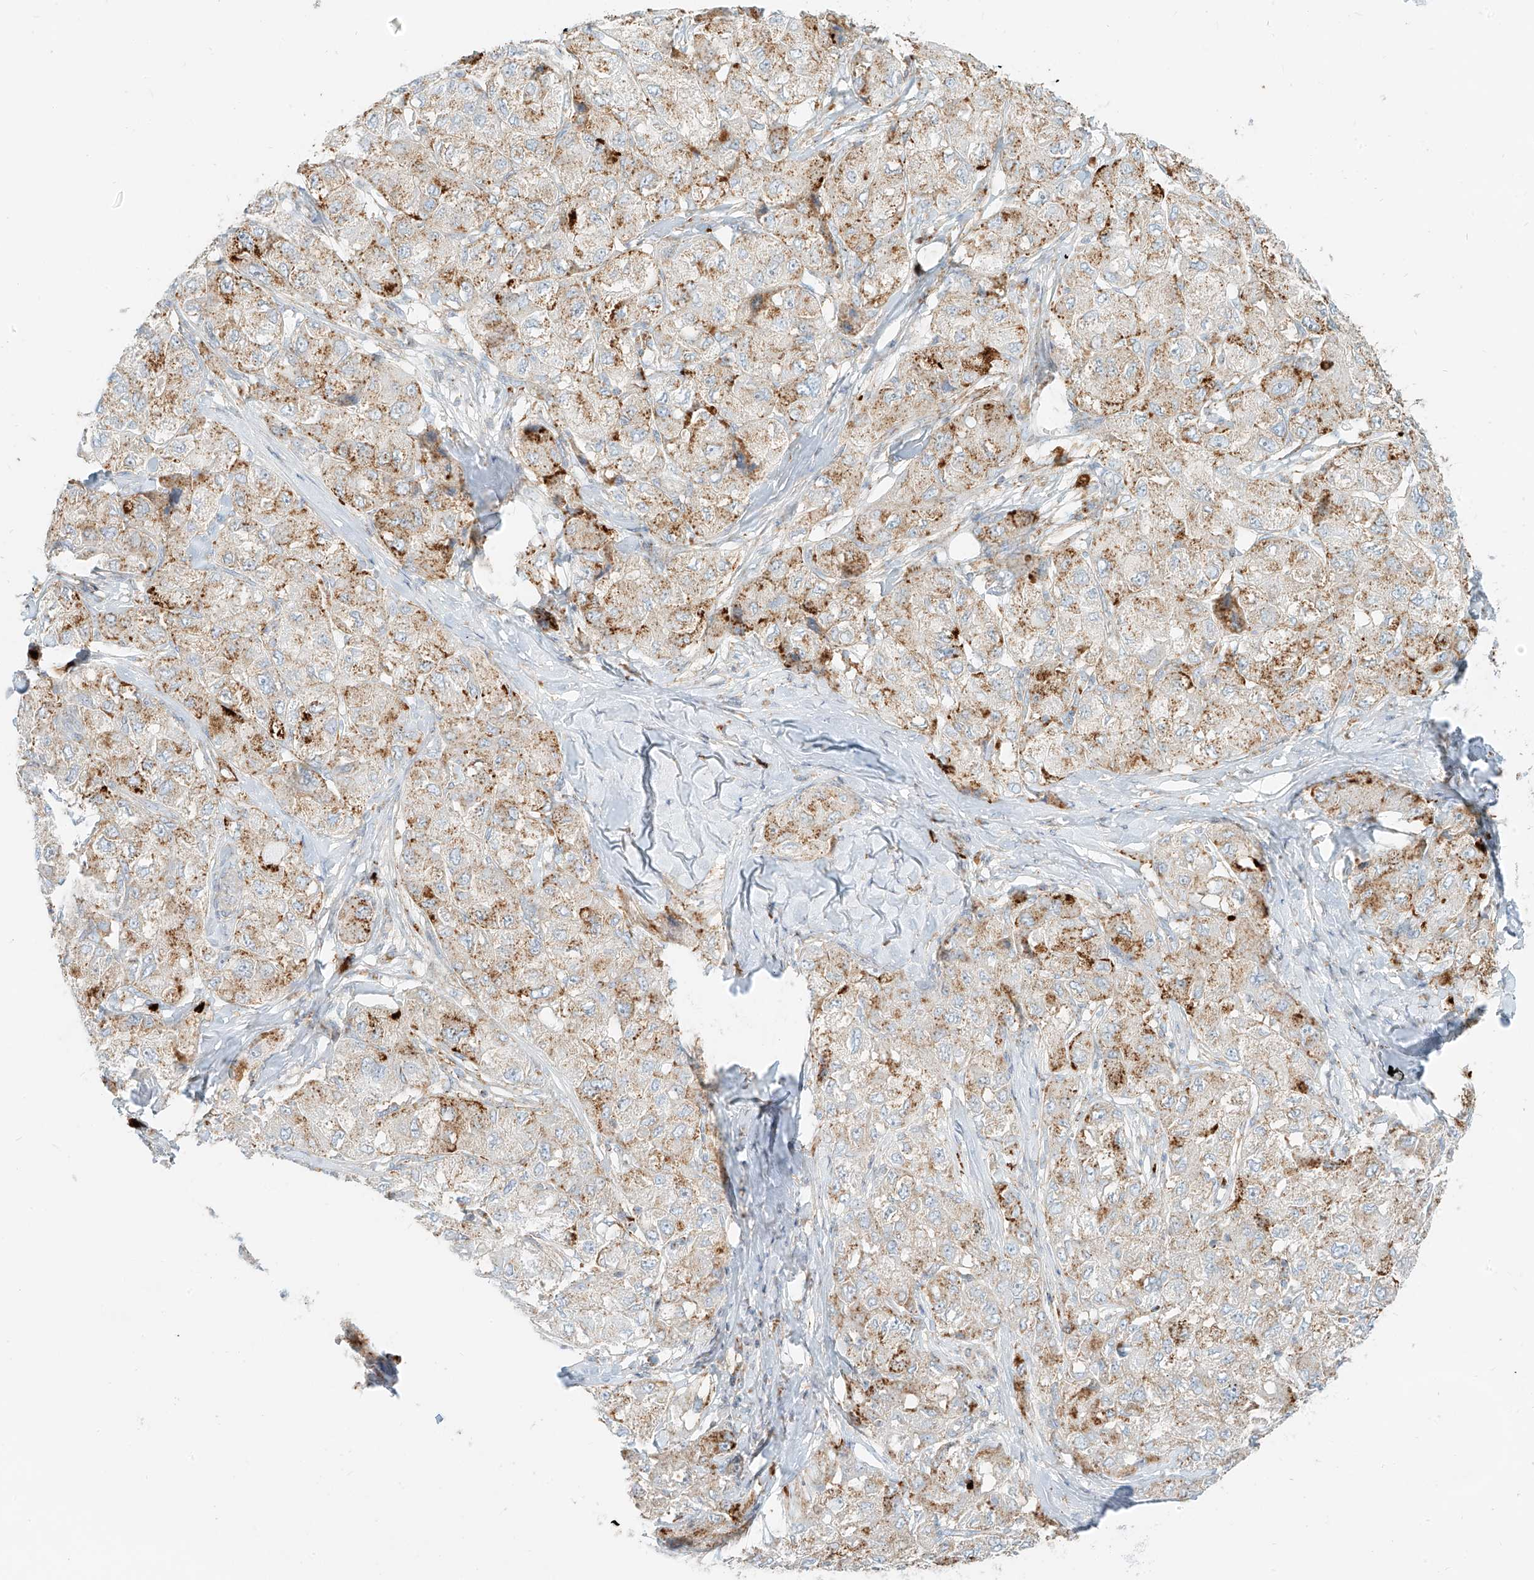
{"staining": {"intensity": "strong", "quantity": "25%-75%", "location": "cytoplasmic/membranous"}, "tissue": "liver cancer", "cell_type": "Tumor cells", "image_type": "cancer", "snomed": [{"axis": "morphology", "description": "Carcinoma, Hepatocellular, NOS"}, {"axis": "topography", "description": "Liver"}], "caption": "There is high levels of strong cytoplasmic/membranous staining in tumor cells of liver cancer, as demonstrated by immunohistochemical staining (brown color).", "gene": "SLC35F6", "patient": {"sex": "male", "age": 80}}